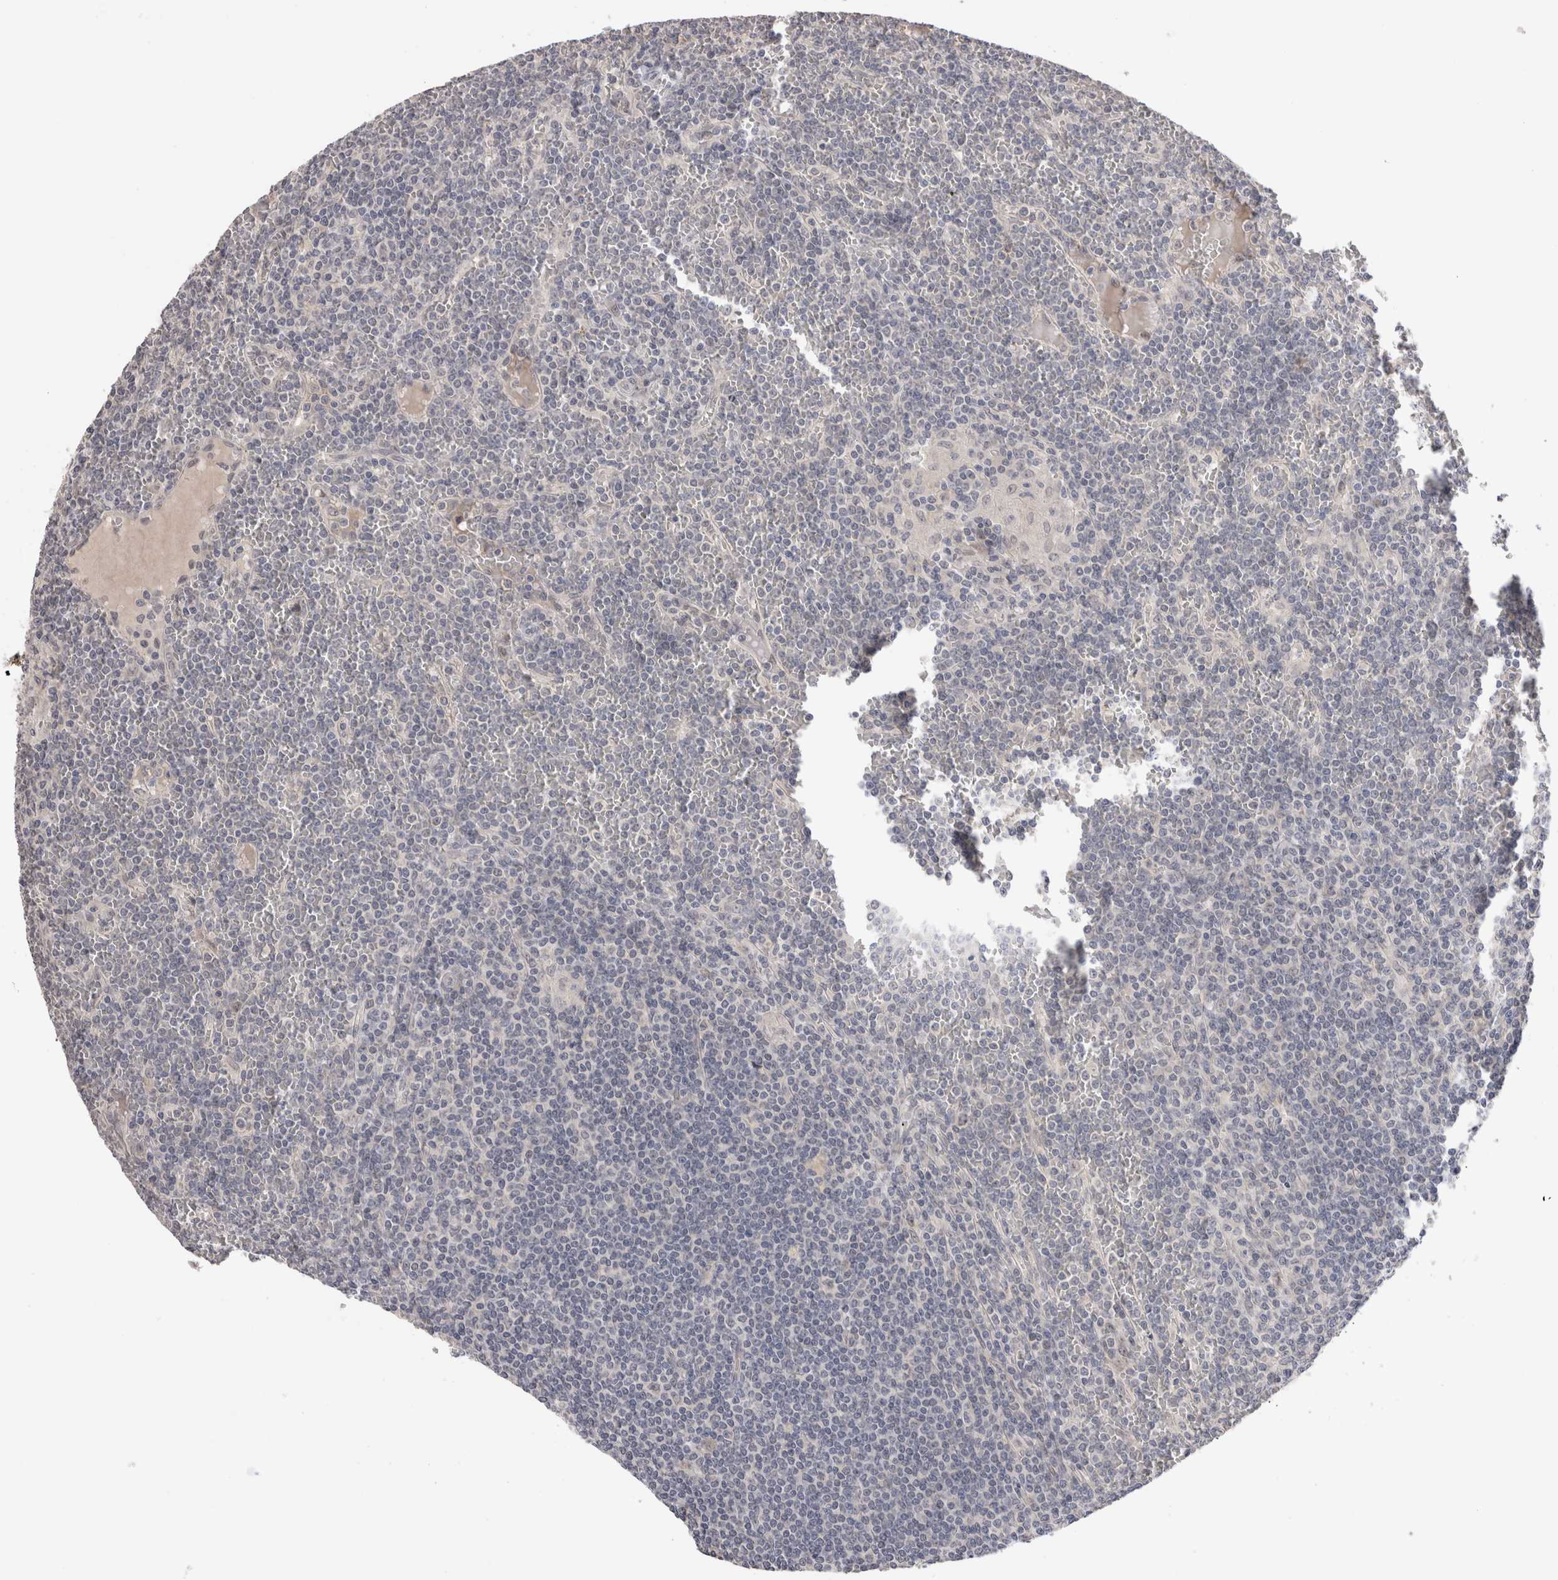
{"staining": {"intensity": "negative", "quantity": "none", "location": "none"}, "tissue": "lymphoma", "cell_type": "Tumor cells", "image_type": "cancer", "snomed": [{"axis": "morphology", "description": "Malignant lymphoma, non-Hodgkin's type, Low grade"}, {"axis": "topography", "description": "Spleen"}], "caption": "A high-resolution histopathology image shows immunohistochemistry (IHC) staining of low-grade malignant lymphoma, non-Hodgkin's type, which exhibits no significant expression in tumor cells. (Immunohistochemistry, brightfield microscopy, high magnification).", "gene": "CRYBG1", "patient": {"sex": "female", "age": 19}}